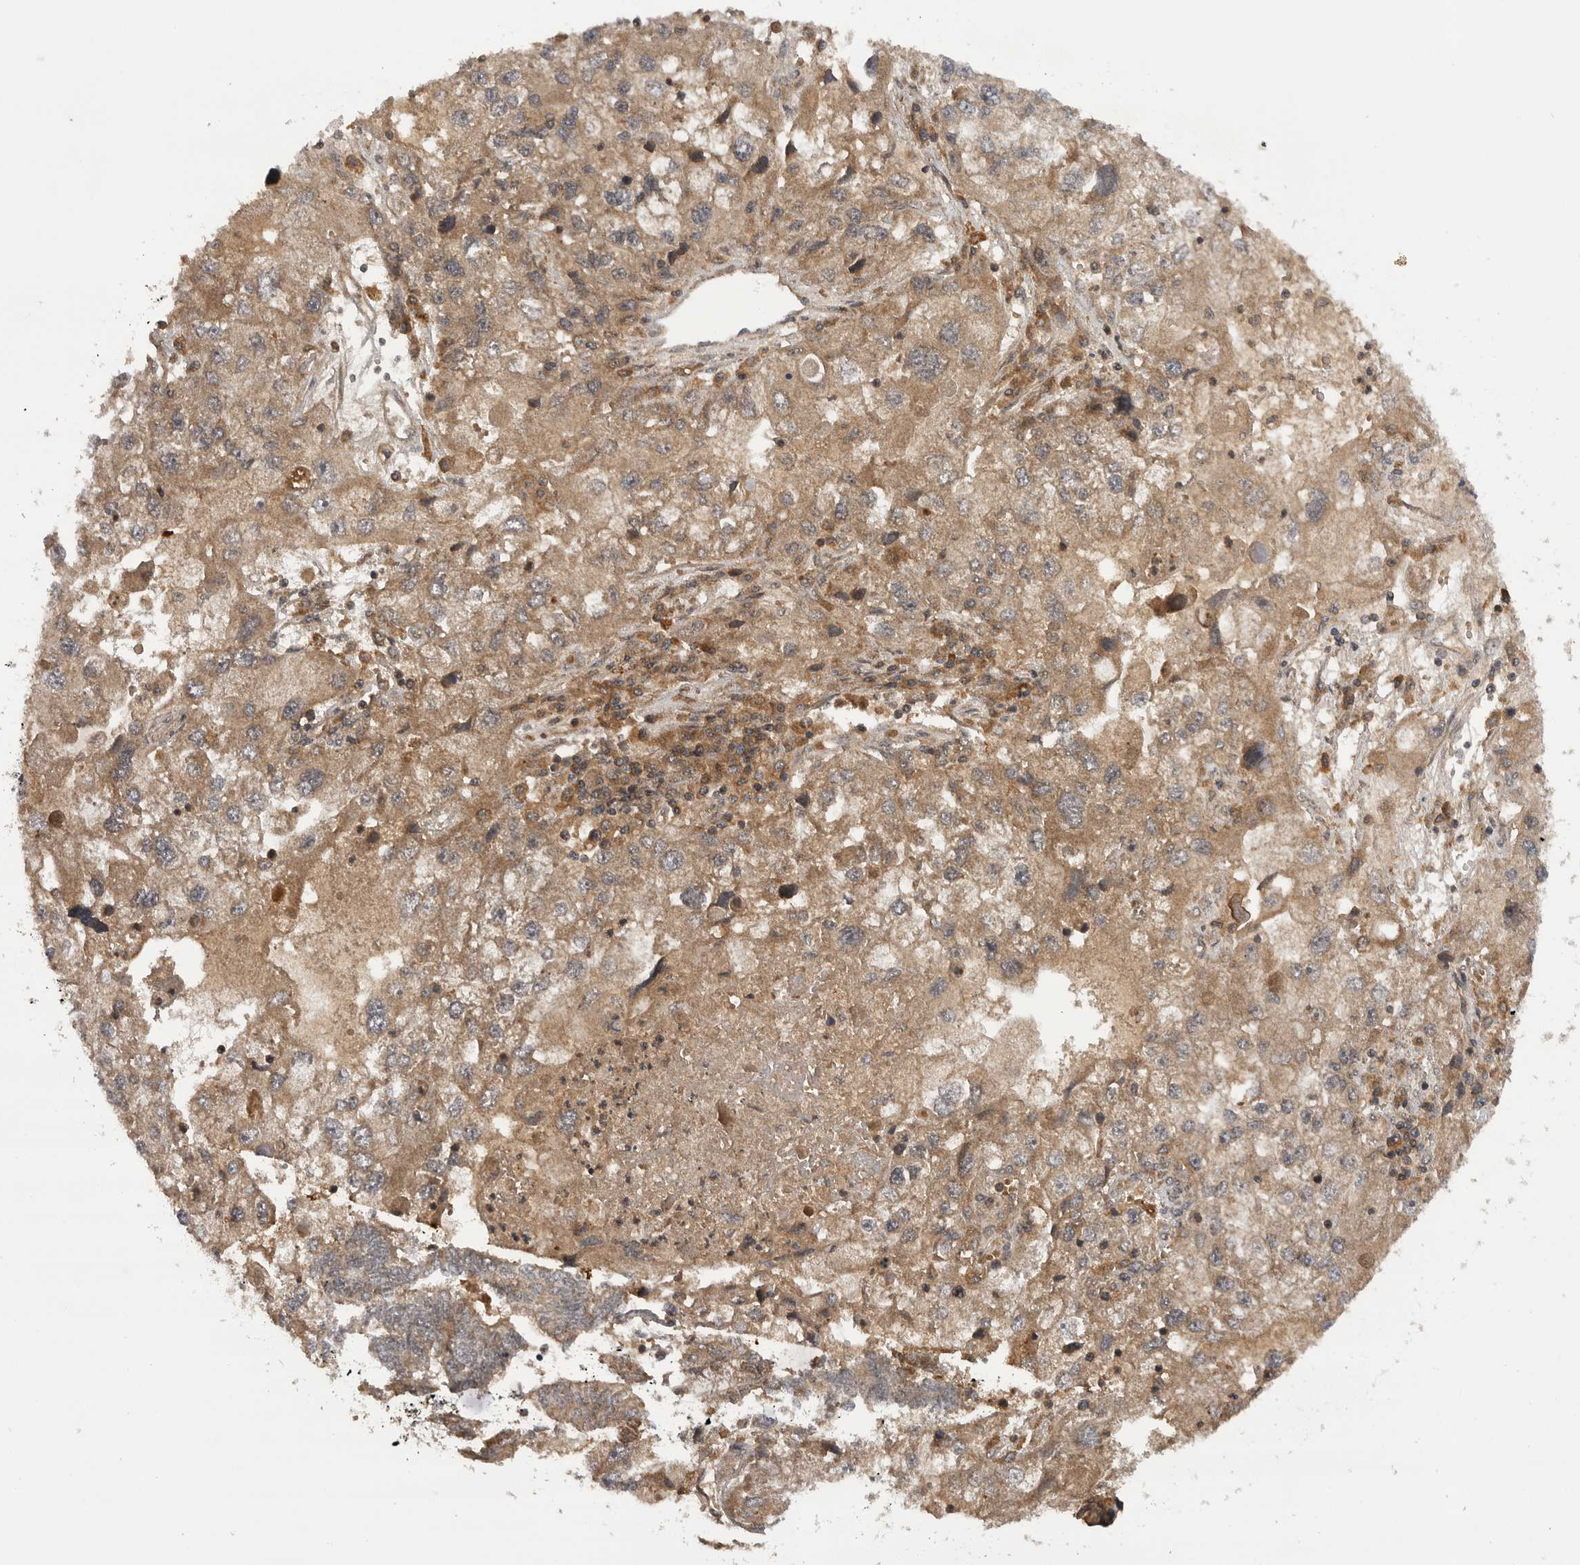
{"staining": {"intensity": "moderate", "quantity": ">75%", "location": "cytoplasmic/membranous"}, "tissue": "endometrial cancer", "cell_type": "Tumor cells", "image_type": "cancer", "snomed": [{"axis": "morphology", "description": "Adenocarcinoma, NOS"}, {"axis": "topography", "description": "Uterus"}], "caption": "DAB immunohistochemical staining of human endometrial cancer displays moderate cytoplasmic/membranous protein expression in approximately >75% of tumor cells.", "gene": "PRDX4", "patient": {"sex": "female", "age": 77}}